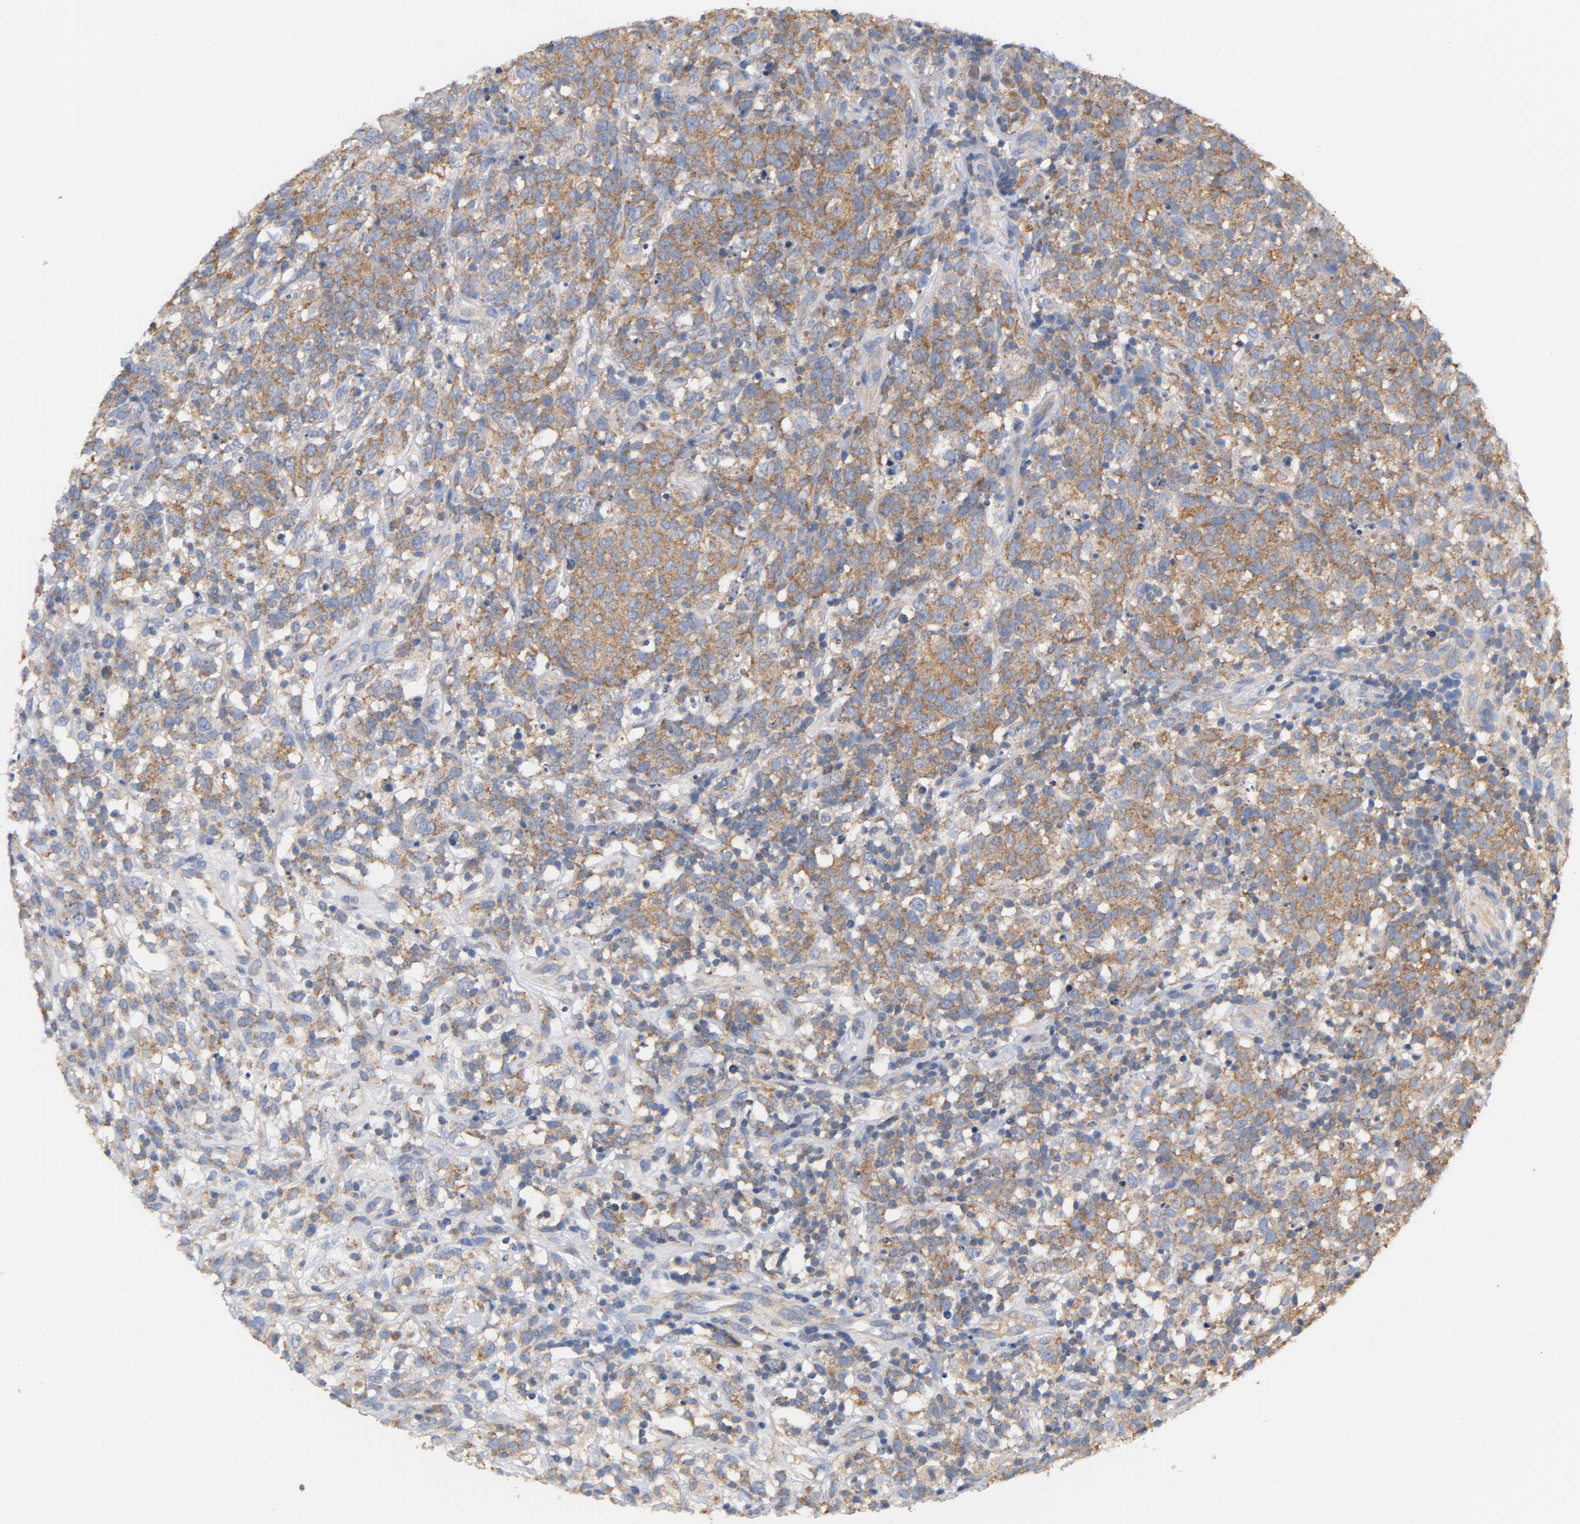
{"staining": {"intensity": "moderate", "quantity": ">75%", "location": "cytoplasmic/membranous"}, "tissue": "lymphoma", "cell_type": "Tumor cells", "image_type": "cancer", "snomed": [{"axis": "morphology", "description": "Malignant lymphoma, non-Hodgkin's type, High grade"}, {"axis": "topography", "description": "Lymph node"}], "caption": "There is medium levels of moderate cytoplasmic/membranous positivity in tumor cells of lymphoma, as demonstrated by immunohistochemical staining (brown color).", "gene": "DDX6", "patient": {"sex": "female", "age": 73}}